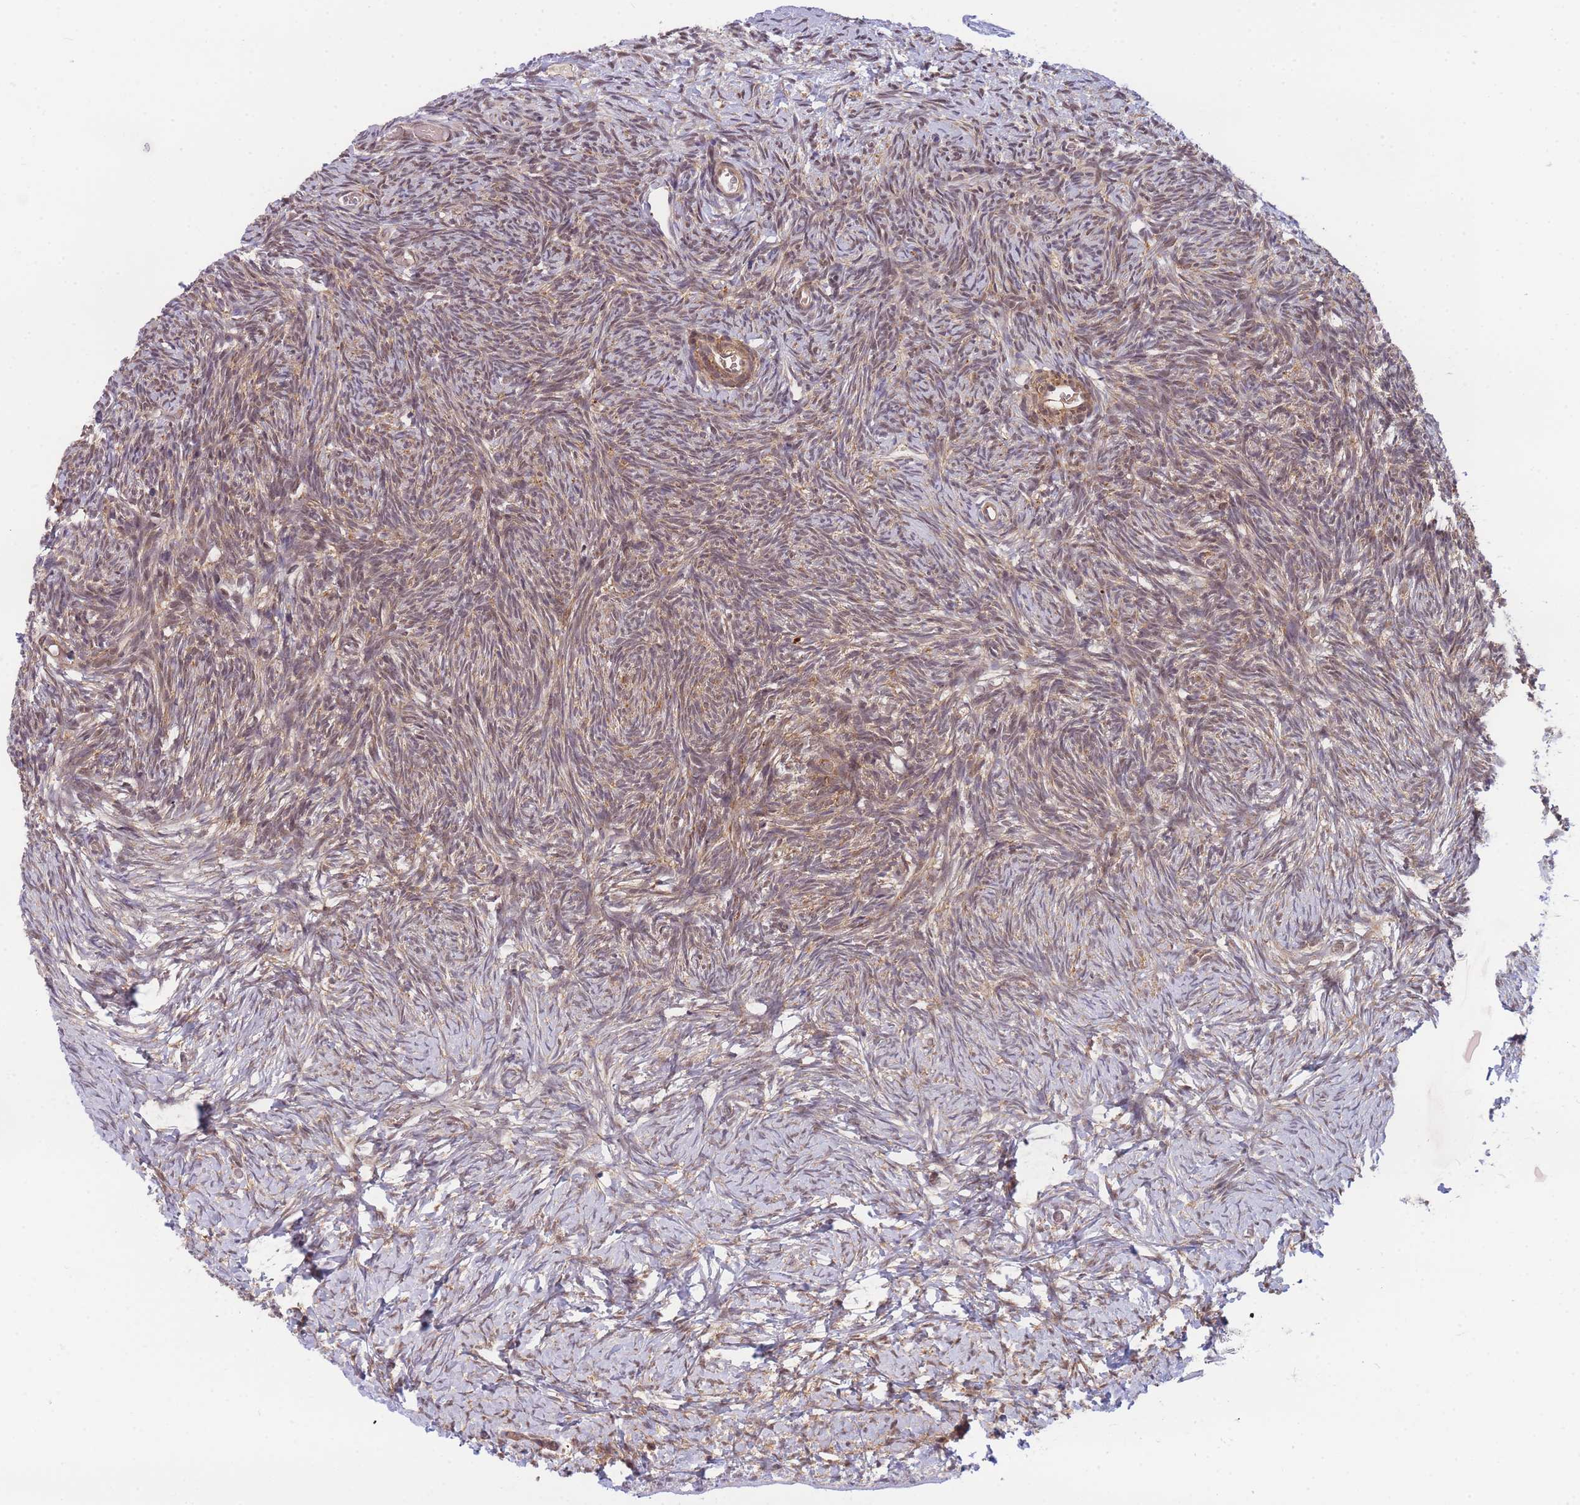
{"staining": {"intensity": "weak", "quantity": "25%-75%", "location": "cytoplasmic/membranous"}, "tissue": "ovary", "cell_type": "Ovarian stroma cells", "image_type": "normal", "snomed": [{"axis": "morphology", "description": "Normal tissue, NOS"}, {"axis": "topography", "description": "Ovary"}], "caption": "This image exhibits immunohistochemistry staining of unremarkable human ovary, with low weak cytoplasmic/membranous expression in approximately 25%-75% of ovarian stroma cells.", "gene": "ENSG00000276345", "patient": {"sex": "female", "age": 39}}